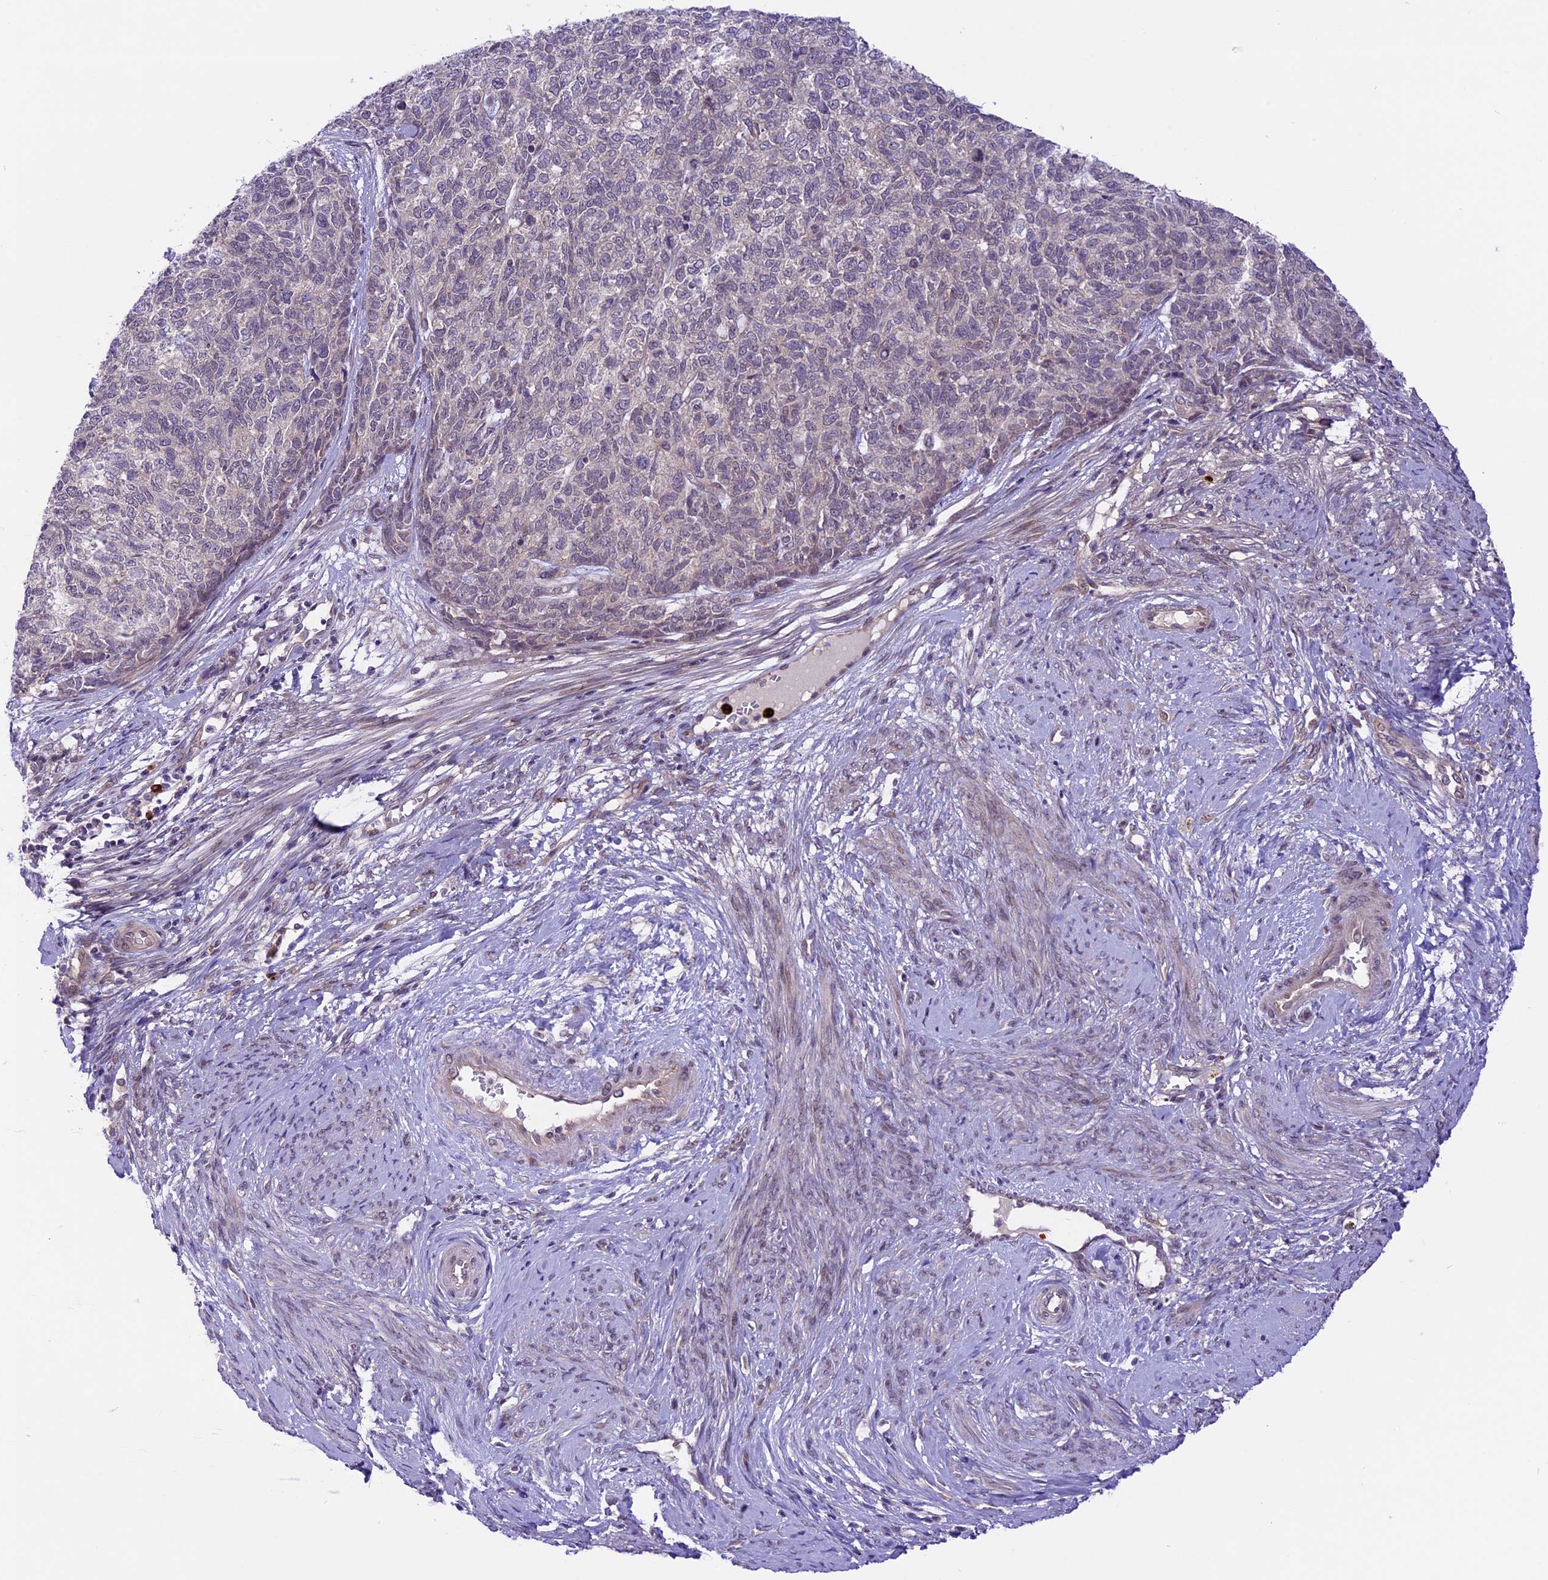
{"staining": {"intensity": "negative", "quantity": "none", "location": "none"}, "tissue": "cervical cancer", "cell_type": "Tumor cells", "image_type": "cancer", "snomed": [{"axis": "morphology", "description": "Squamous cell carcinoma, NOS"}, {"axis": "topography", "description": "Cervix"}], "caption": "Immunohistochemistry image of neoplastic tissue: human cervical cancer (squamous cell carcinoma) stained with DAB (3,3'-diaminobenzidine) displays no significant protein staining in tumor cells.", "gene": "SPRED1", "patient": {"sex": "female", "age": 63}}